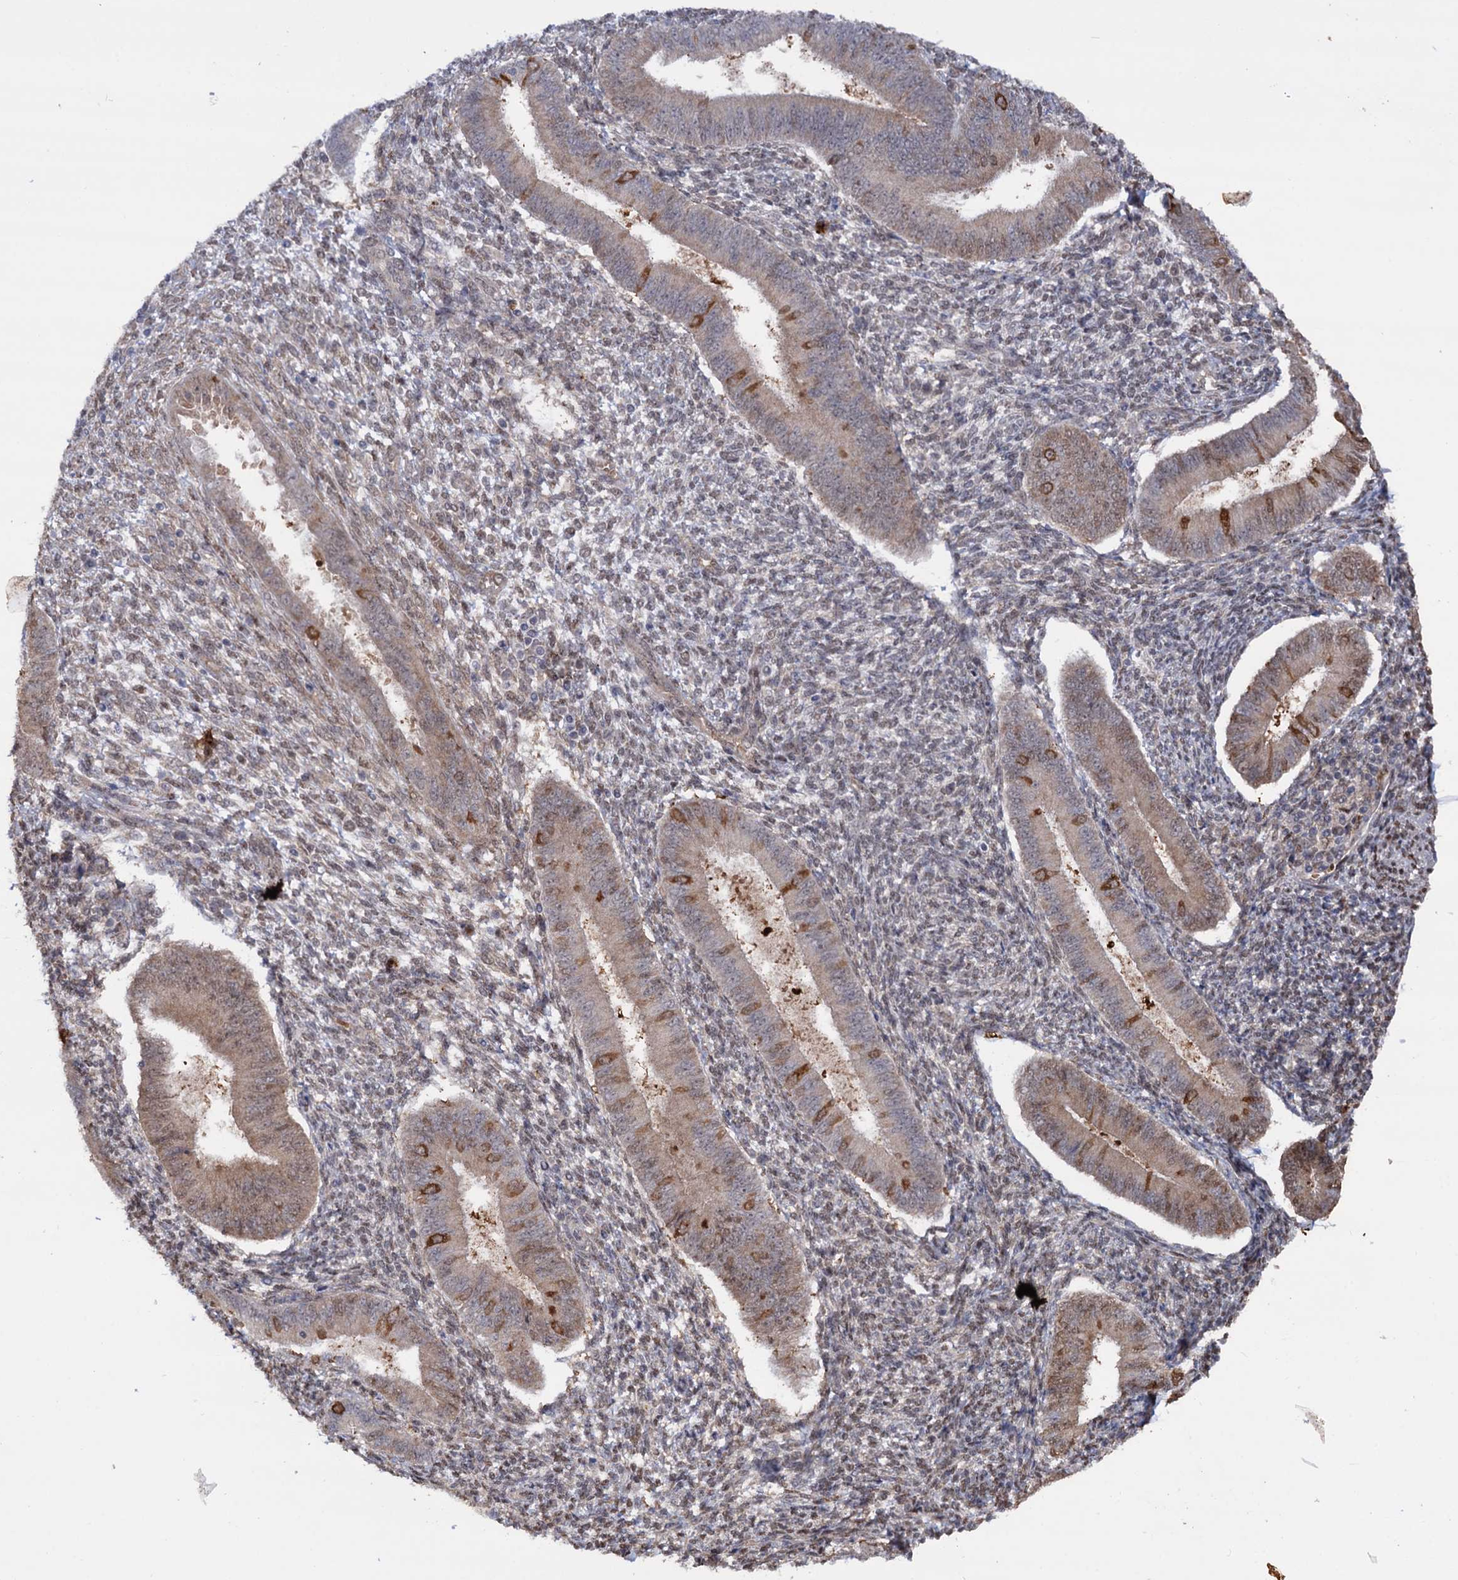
{"staining": {"intensity": "moderate", "quantity": "25%-75%", "location": "nuclear"}, "tissue": "endometrium", "cell_type": "Cells in endometrial stroma", "image_type": "normal", "snomed": [{"axis": "morphology", "description": "Normal tissue, NOS"}, {"axis": "topography", "description": "Uterus"}, {"axis": "topography", "description": "Endometrium"}], "caption": "Unremarkable endometrium exhibits moderate nuclear positivity in approximately 25%-75% of cells in endometrial stroma, visualized by immunohistochemistry.", "gene": "PIGB", "patient": {"sex": "female", "age": 48}}